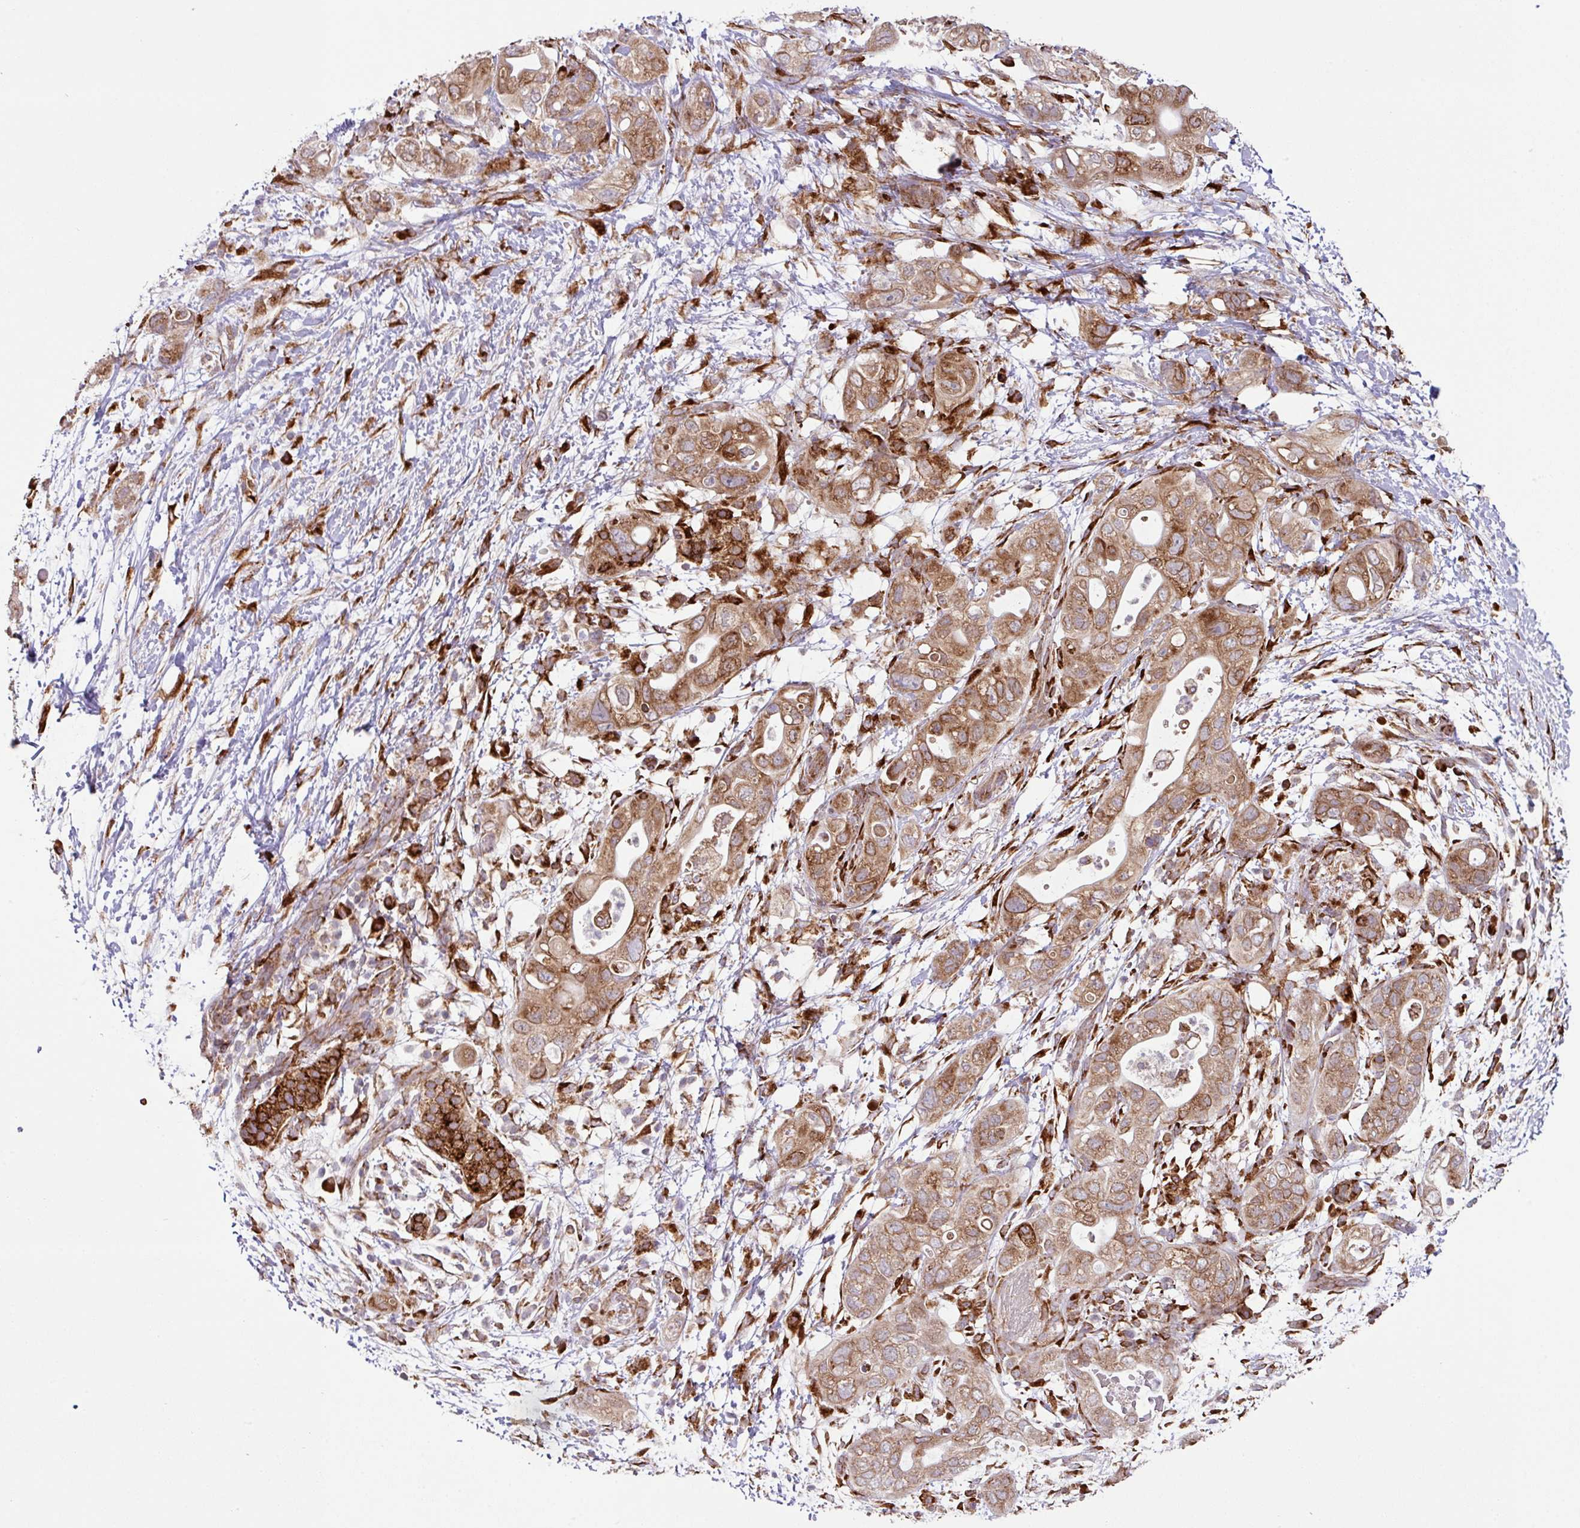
{"staining": {"intensity": "strong", "quantity": ">75%", "location": "cytoplasmic/membranous"}, "tissue": "pancreatic cancer", "cell_type": "Tumor cells", "image_type": "cancer", "snomed": [{"axis": "morphology", "description": "Adenocarcinoma, NOS"}, {"axis": "topography", "description": "Pancreas"}], "caption": "An image of pancreatic cancer (adenocarcinoma) stained for a protein reveals strong cytoplasmic/membranous brown staining in tumor cells.", "gene": "SLC39A7", "patient": {"sex": "female", "age": 72}}